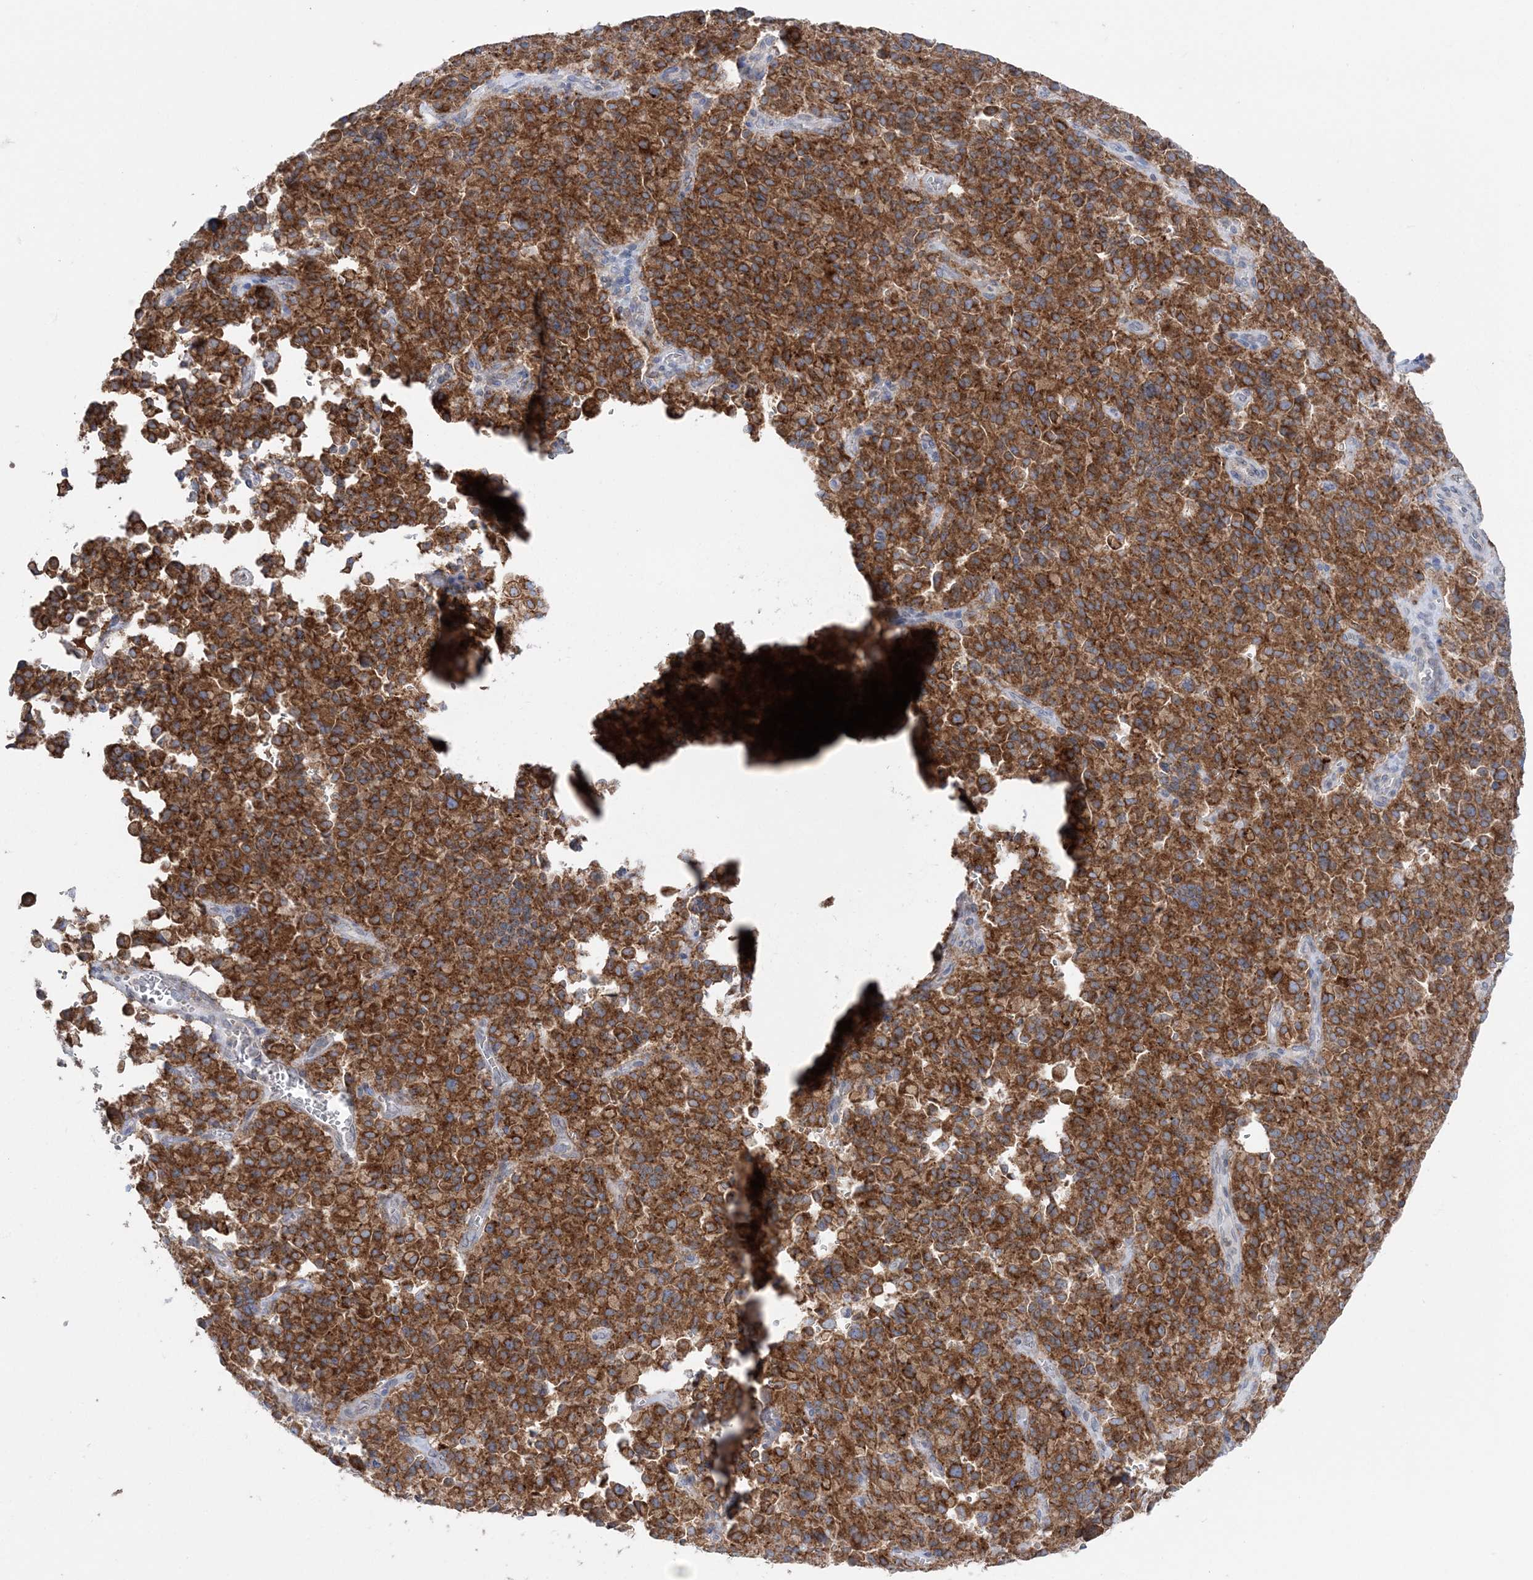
{"staining": {"intensity": "strong", "quantity": ">75%", "location": "cytoplasmic/membranous"}, "tissue": "pancreatic cancer", "cell_type": "Tumor cells", "image_type": "cancer", "snomed": [{"axis": "morphology", "description": "Adenocarcinoma, NOS"}, {"axis": "topography", "description": "Pancreas"}], "caption": "Immunohistochemistry image of pancreatic adenocarcinoma stained for a protein (brown), which reveals high levels of strong cytoplasmic/membranous staining in about >75% of tumor cells.", "gene": "TMED10", "patient": {"sex": "male", "age": 65}}